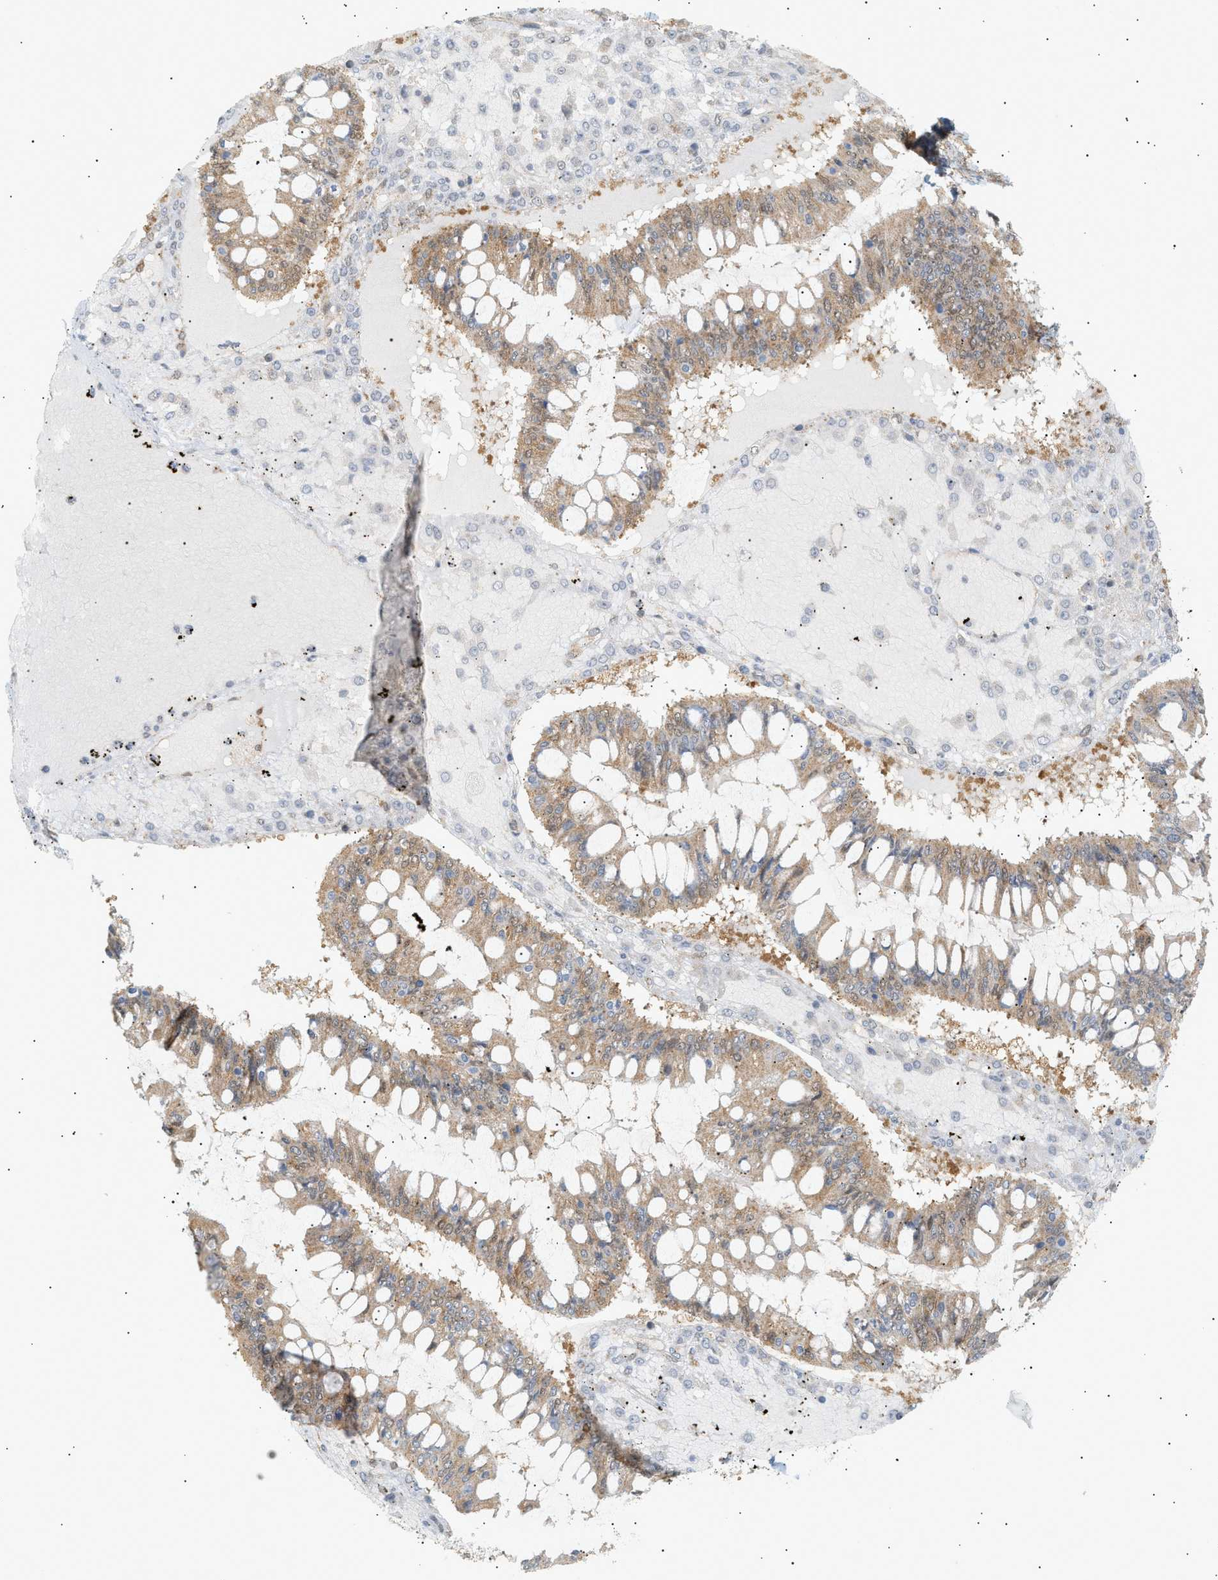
{"staining": {"intensity": "weak", "quantity": ">75%", "location": "cytoplasmic/membranous"}, "tissue": "ovarian cancer", "cell_type": "Tumor cells", "image_type": "cancer", "snomed": [{"axis": "morphology", "description": "Cystadenocarcinoma, mucinous, NOS"}, {"axis": "topography", "description": "Ovary"}], "caption": "A micrograph showing weak cytoplasmic/membranous staining in about >75% of tumor cells in mucinous cystadenocarcinoma (ovarian), as visualized by brown immunohistochemical staining.", "gene": "SHC1", "patient": {"sex": "female", "age": 73}}